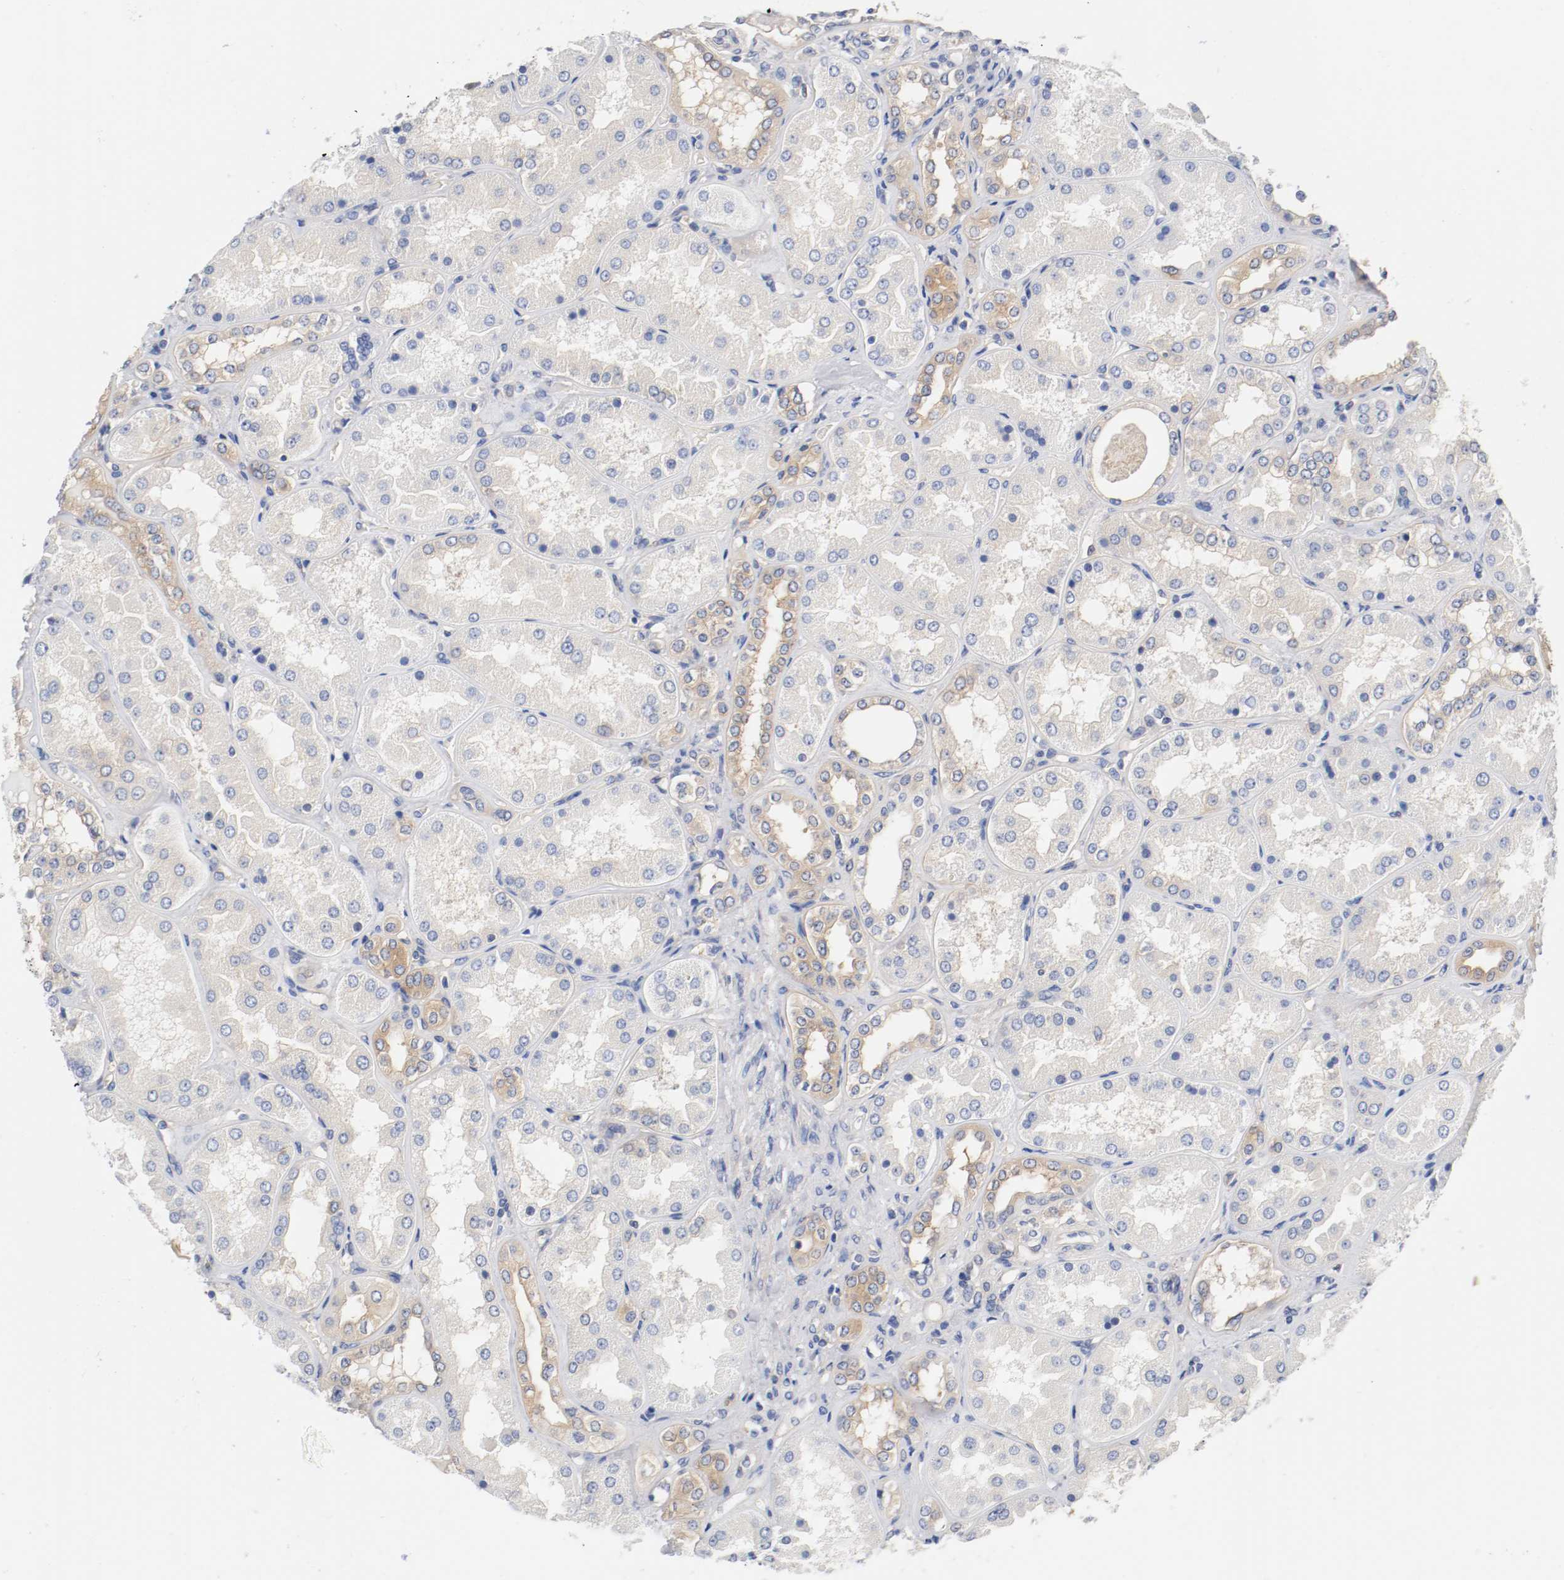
{"staining": {"intensity": "weak", "quantity": ">75%", "location": "cytoplasmic/membranous"}, "tissue": "kidney", "cell_type": "Cells in glomeruli", "image_type": "normal", "snomed": [{"axis": "morphology", "description": "Normal tissue, NOS"}, {"axis": "topography", "description": "Kidney"}], "caption": "An immunohistochemistry (IHC) image of unremarkable tissue is shown. Protein staining in brown shows weak cytoplasmic/membranous positivity in kidney within cells in glomeruli. Immunohistochemistry (ihc) stains the protein in brown and the nuclei are stained blue.", "gene": "HGS", "patient": {"sex": "female", "age": 56}}